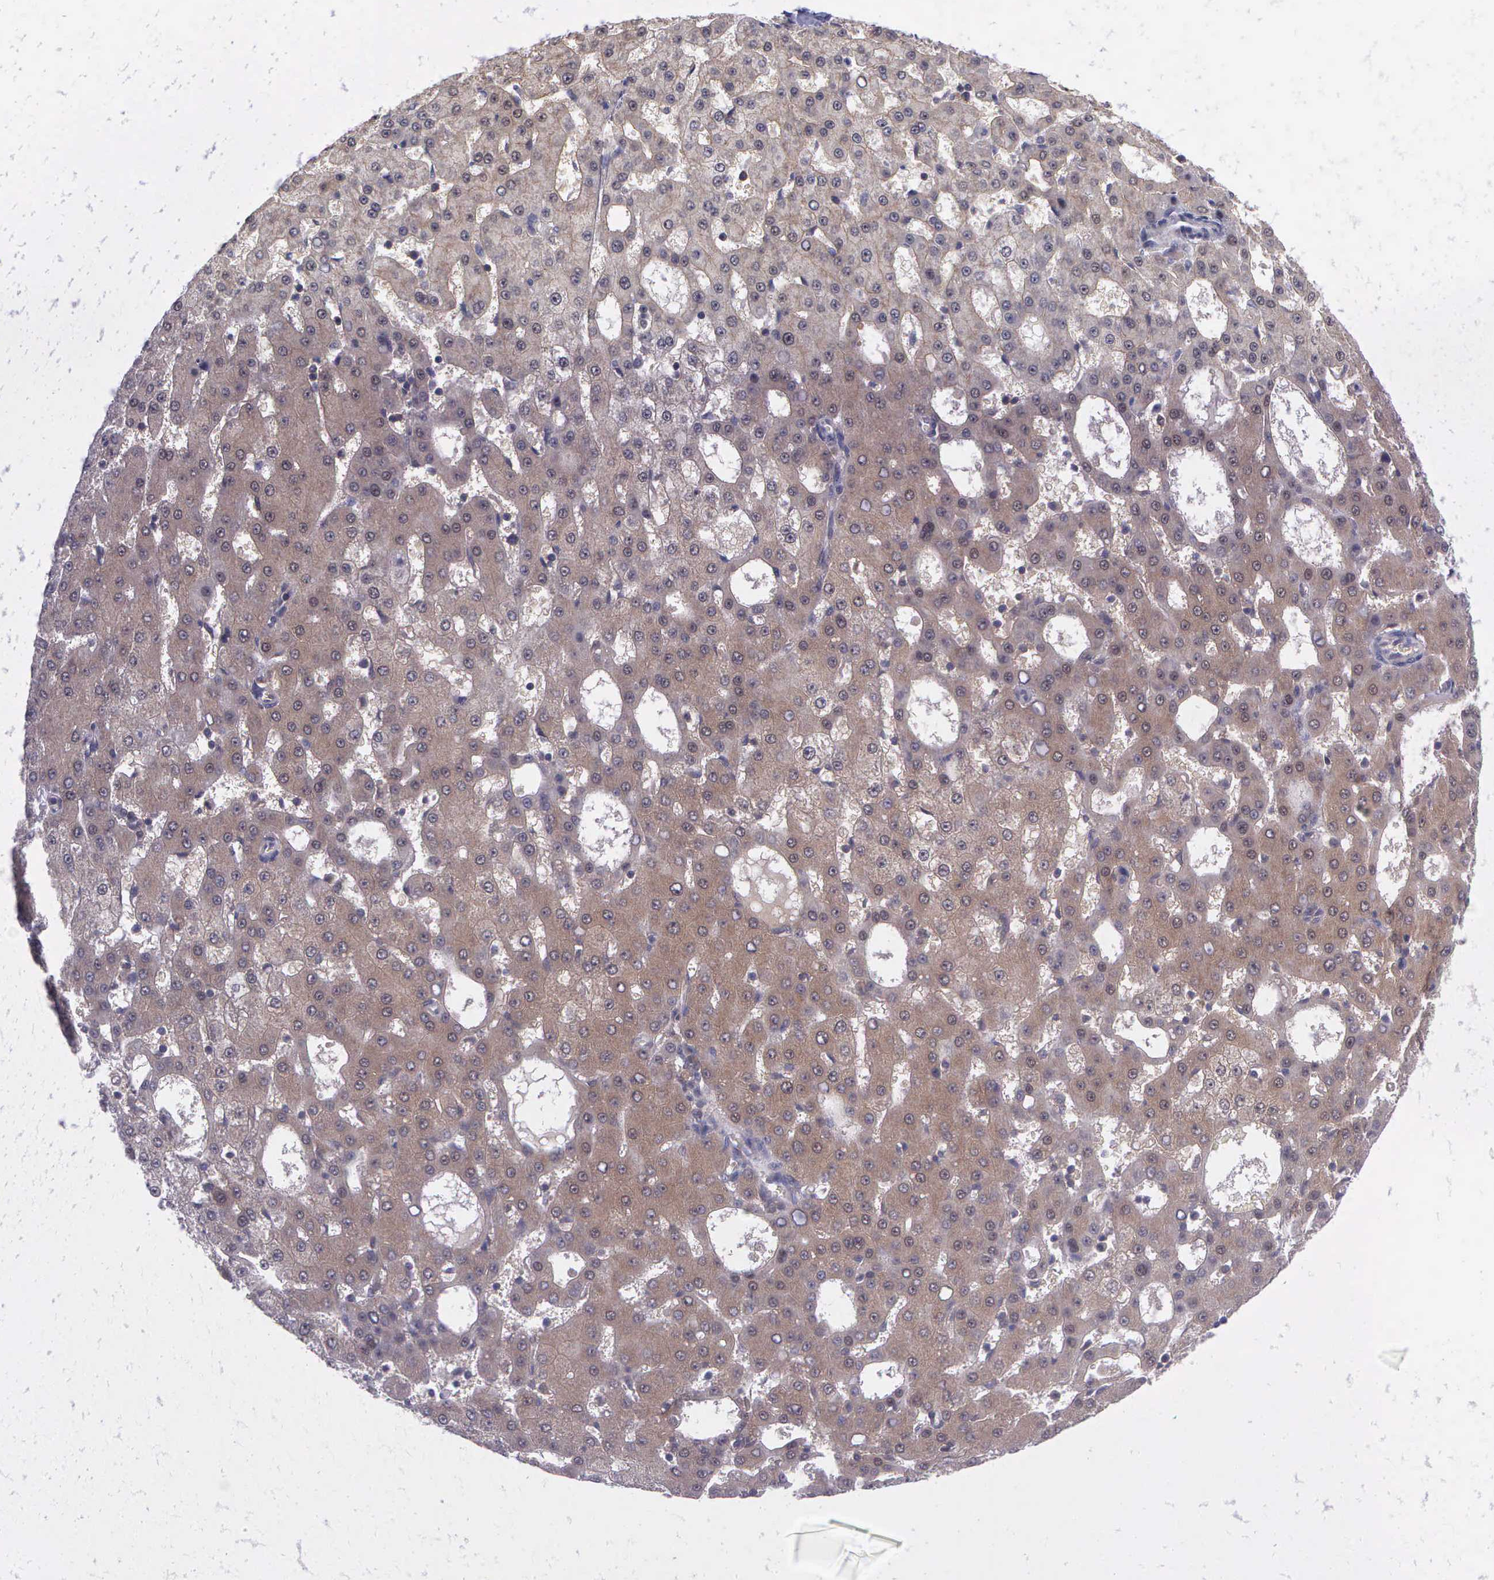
{"staining": {"intensity": "moderate", "quantity": ">75%", "location": "cytoplasmic/membranous"}, "tissue": "liver cancer", "cell_type": "Tumor cells", "image_type": "cancer", "snomed": [{"axis": "morphology", "description": "Carcinoma, Hepatocellular, NOS"}, {"axis": "topography", "description": "Liver"}], "caption": "Liver cancer stained with a brown dye demonstrates moderate cytoplasmic/membranous positive staining in about >75% of tumor cells.", "gene": "MICAL3", "patient": {"sex": "male", "age": 47}}